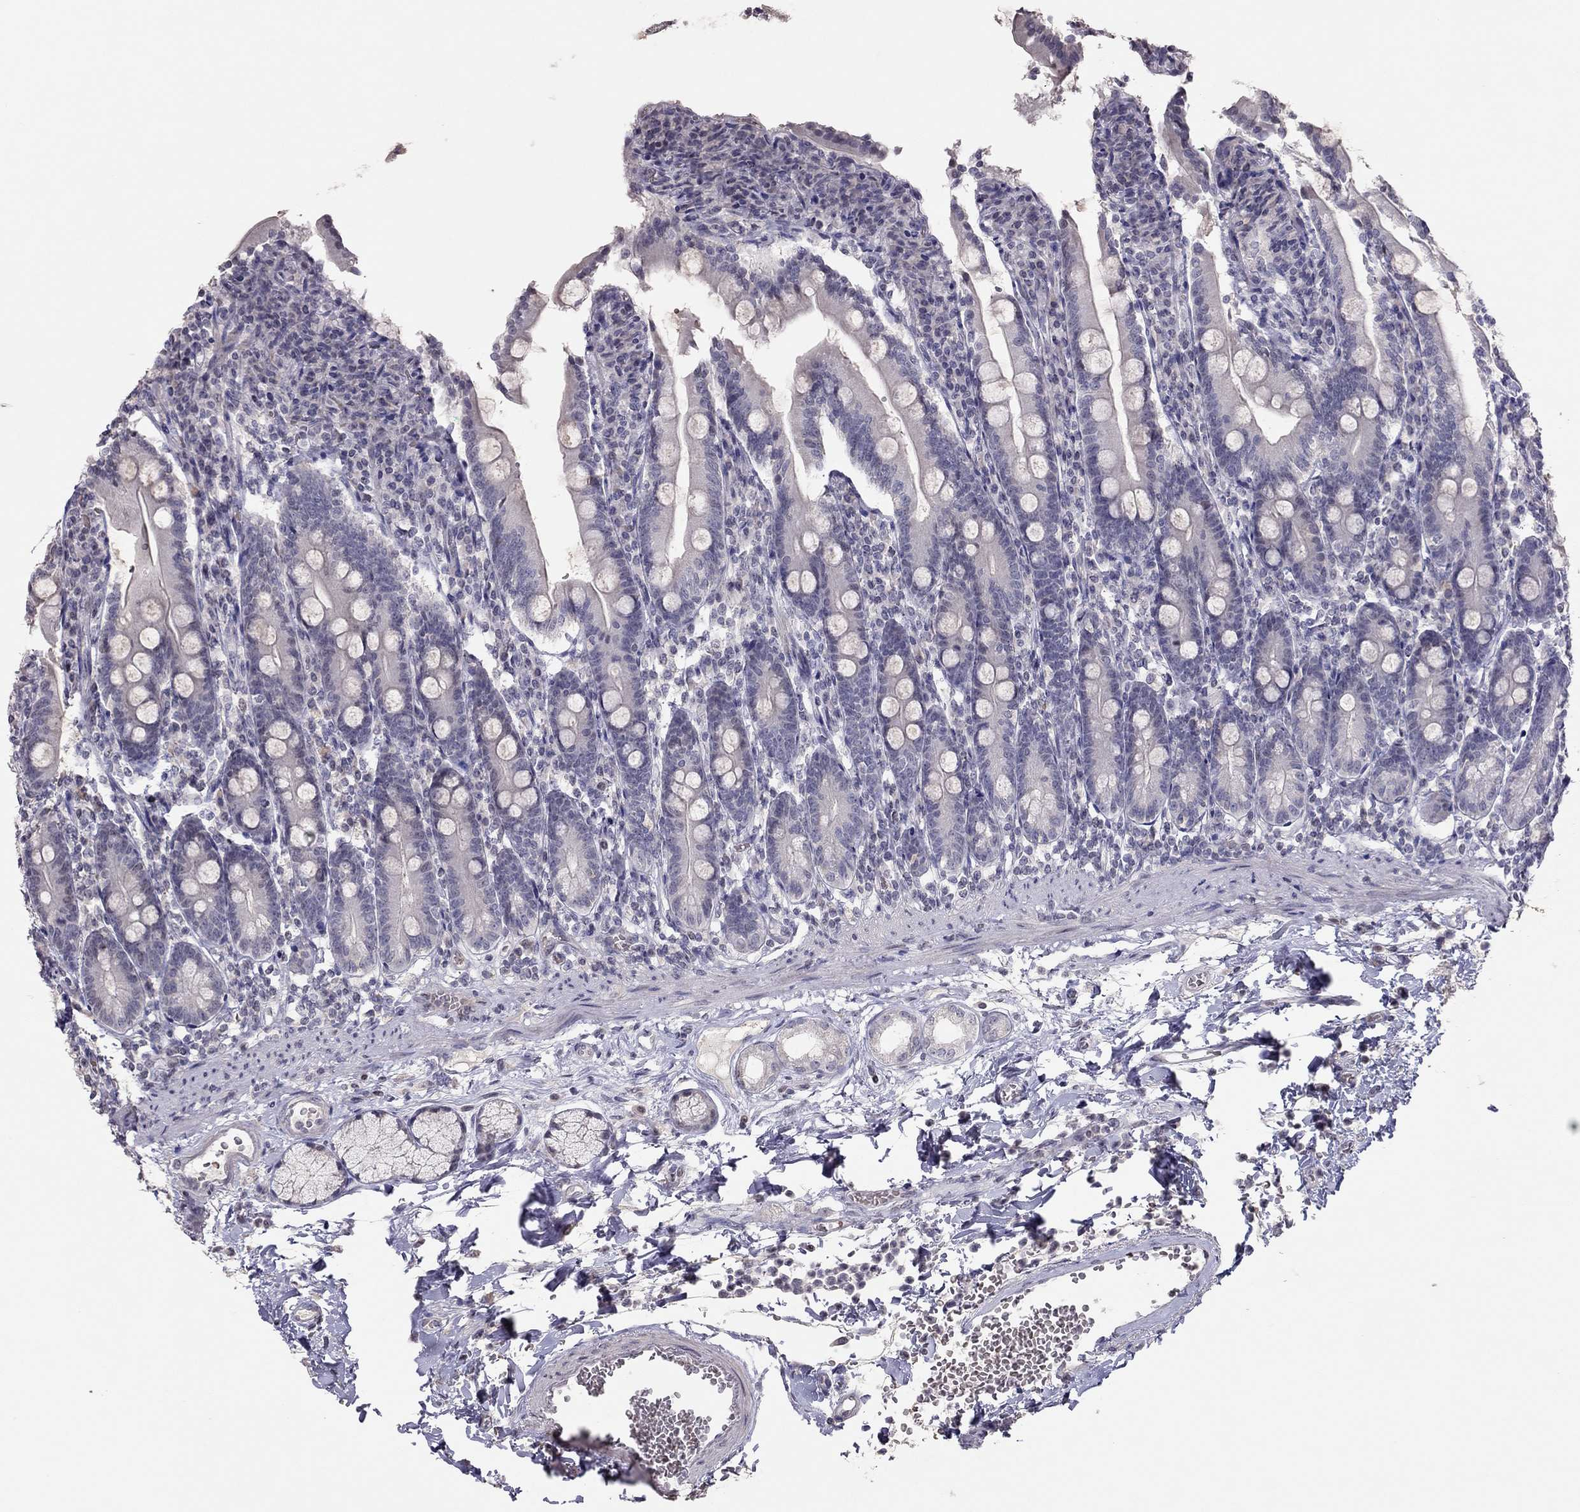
{"staining": {"intensity": "negative", "quantity": "none", "location": "none"}, "tissue": "duodenum", "cell_type": "Glandular cells", "image_type": "normal", "snomed": [{"axis": "morphology", "description": "Normal tissue, NOS"}, {"axis": "topography", "description": "Duodenum"}], "caption": "The photomicrograph exhibits no significant staining in glandular cells of duodenum.", "gene": "TSHB", "patient": {"sex": "female", "age": 67}}